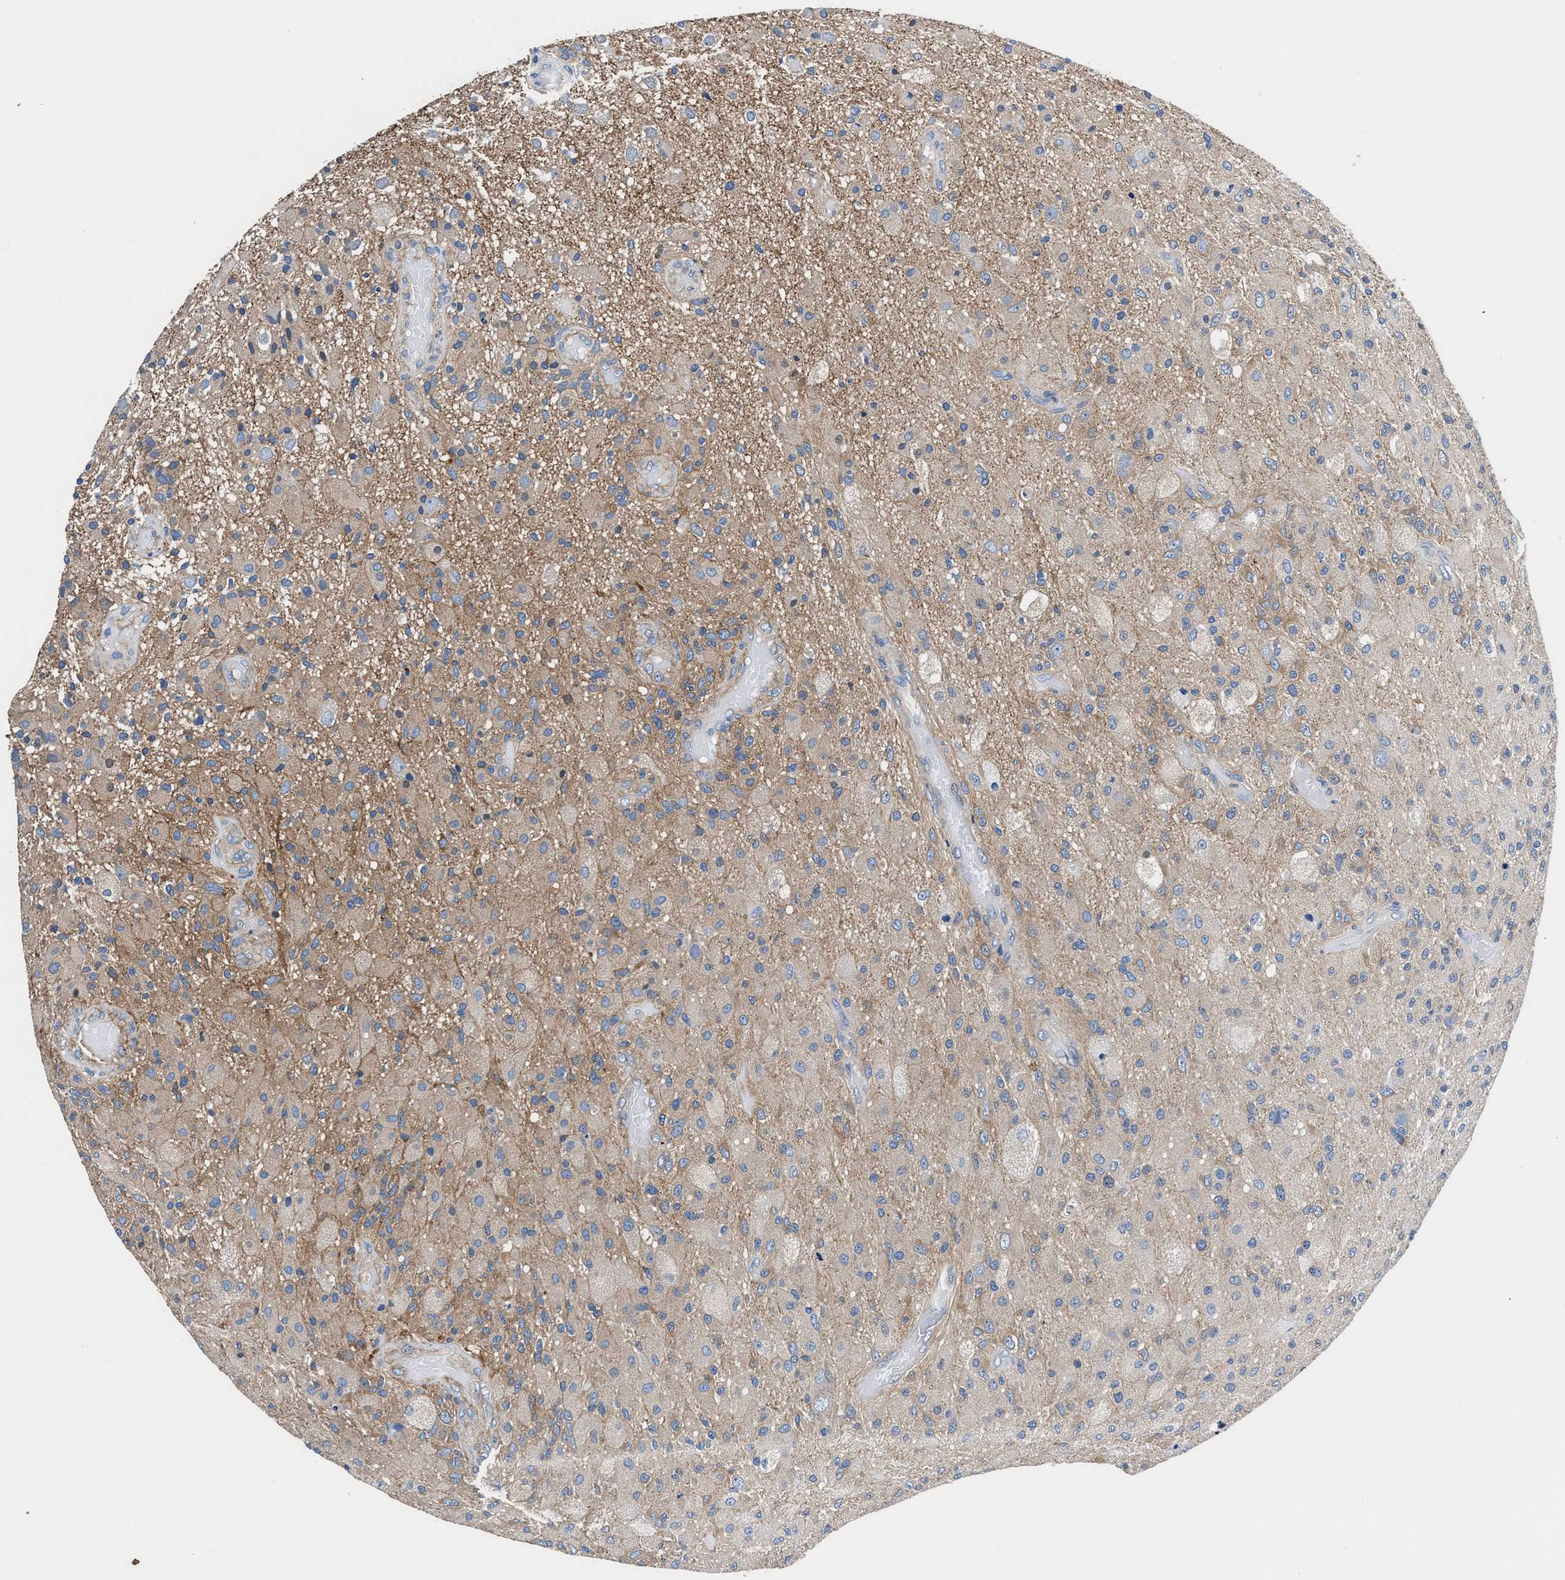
{"staining": {"intensity": "weak", "quantity": "<25%", "location": "cytoplasmic/membranous"}, "tissue": "glioma", "cell_type": "Tumor cells", "image_type": "cancer", "snomed": [{"axis": "morphology", "description": "Normal tissue, NOS"}, {"axis": "morphology", "description": "Glioma, malignant, High grade"}, {"axis": "topography", "description": "Cerebral cortex"}], "caption": "Glioma was stained to show a protein in brown. There is no significant expression in tumor cells.", "gene": "SH3GL1", "patient": {"sex": "male", "age": 77}}